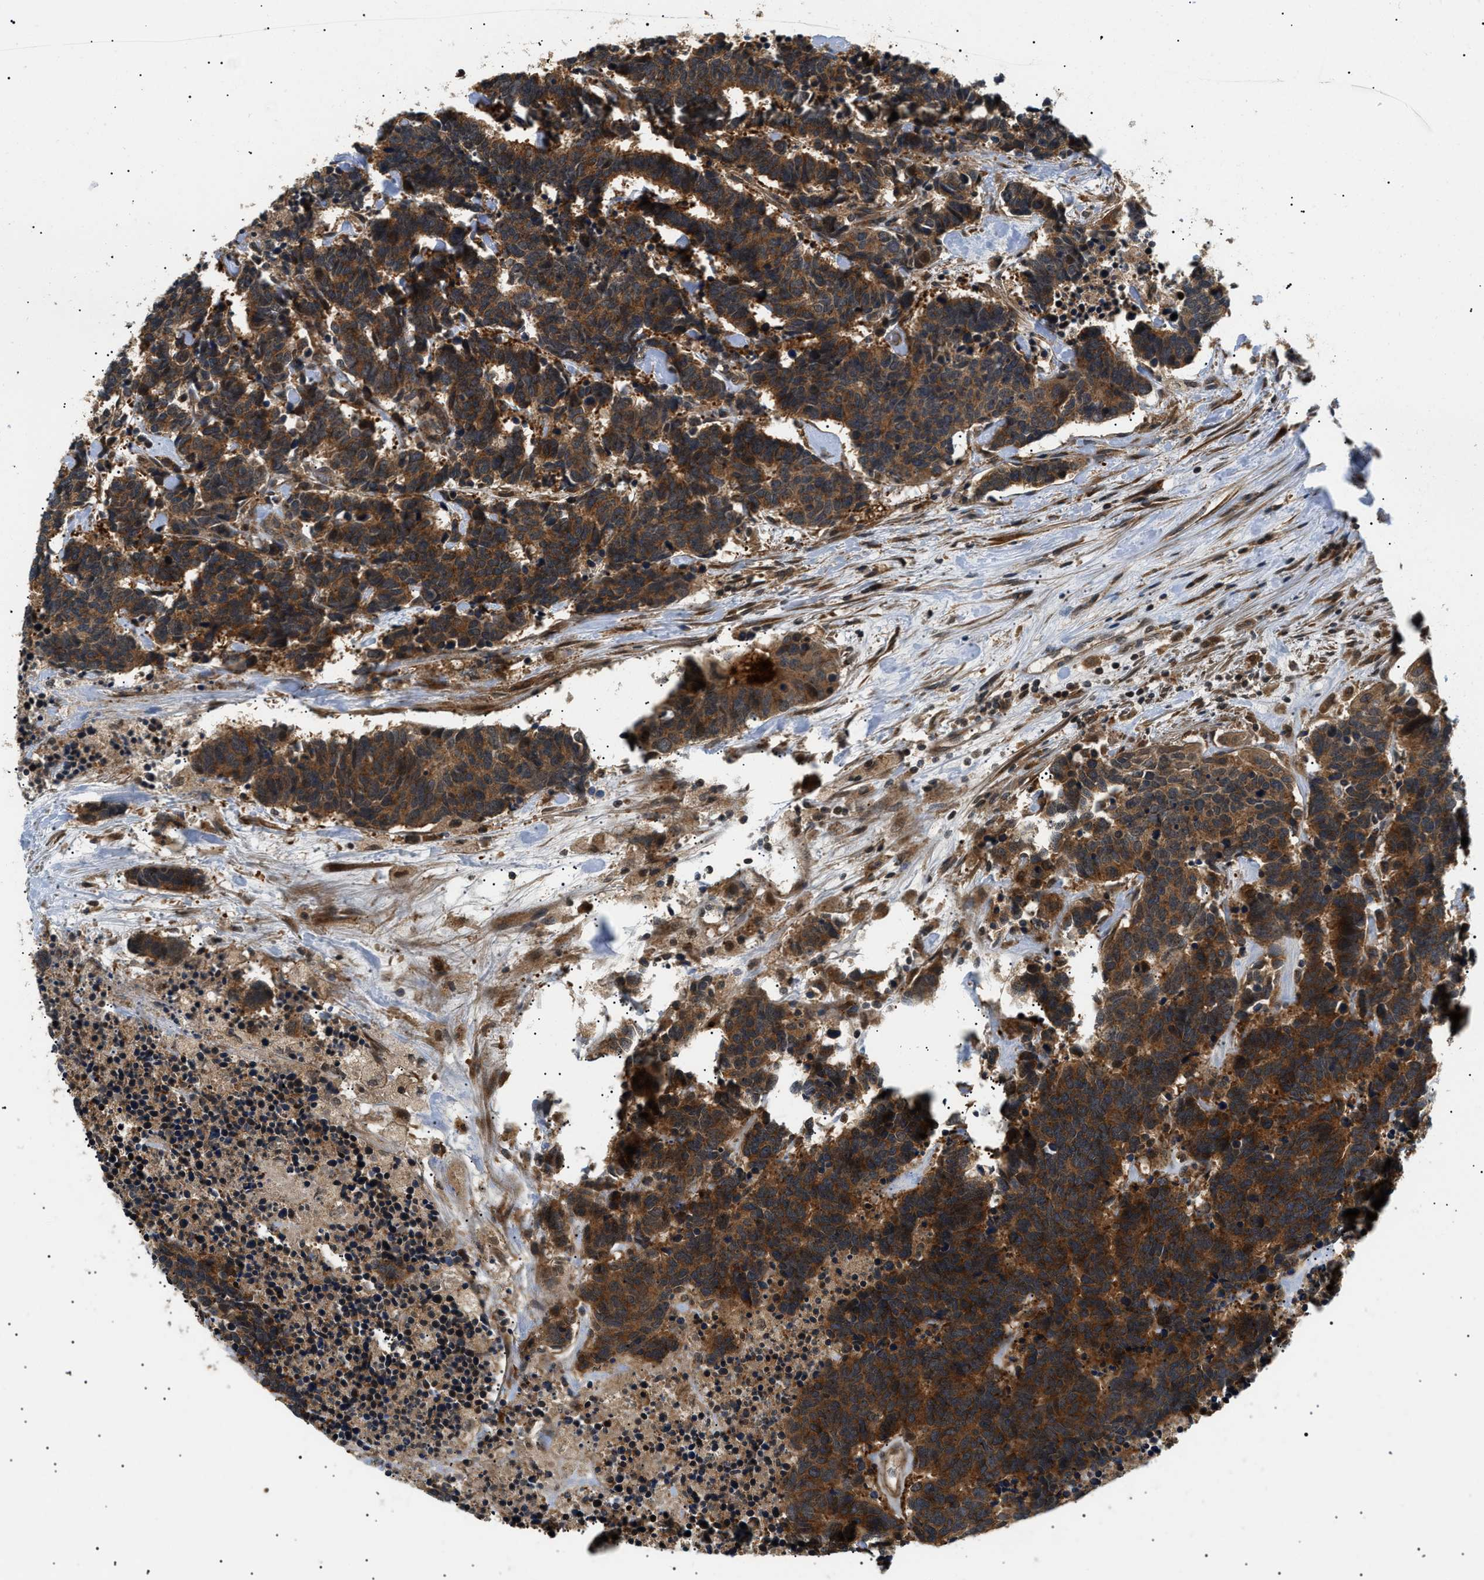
{"staining": {"intensity": "strong", "quantity": ">75%", "location": "cytoplasmic/membranous"}, "tissue": "carcinoid", "cell_type": "Tumor cells", "image_type": "cancer", "snomed": [{"axis": "morphology", "description": "Carcinoma, NOS"}, {"axis": "morphology", "description": "Carcinoid, malignant, NOS"}, {"axis": "topography", "description": "Urinary bladder"}], "caption": "Carcinoid was stained to show a protein in brown. There is high levels of strong cytoplasmic/membranous staining in about >75% of tumor cells. (Stains: DAB (3,3'-diaminobenzidine) in brown, nuclei in blue, Microscopy: brightfield microscopy at high magnification).", "gene": "ATP6AP1", "patient": {"sex": "male", "age": 57}}